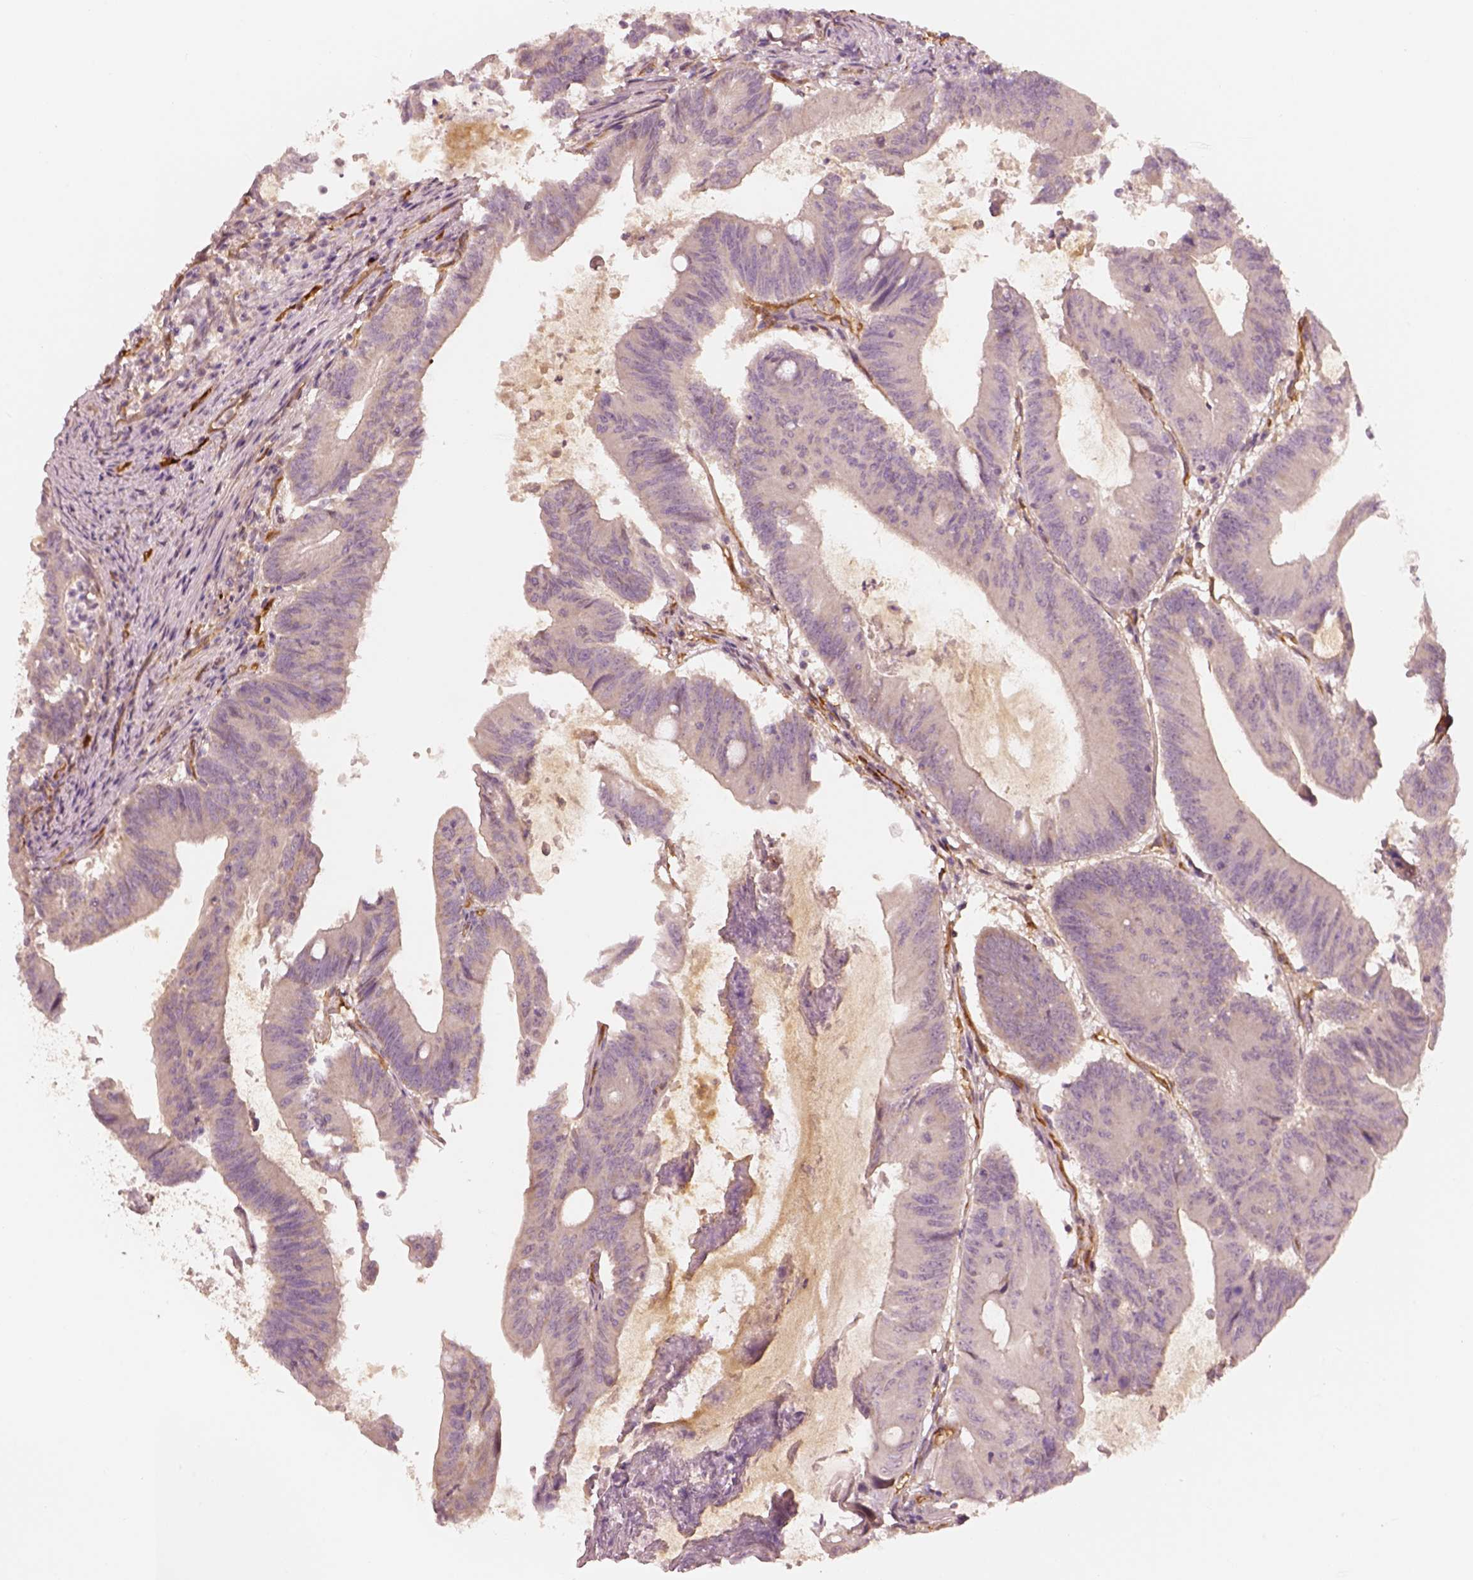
{"staining": {"intensity": "negative", "quantity": "none", "location": "none"}, "tissue": "colorectal cancer", "cell_type": "Tumor cells", "image_type": "cancer", "snomed": [{"axis": "morphology", "description": "Adenocarcinoma, NOS"}, {"axis": "topography", "description": "Colon"}], "caption": "Histopathology image shows no significant protein expression in tumor cells of colorectal adenocarcinoma.", "gene": "FSCN1", "patient": {"sex": "female", "age": 70}}